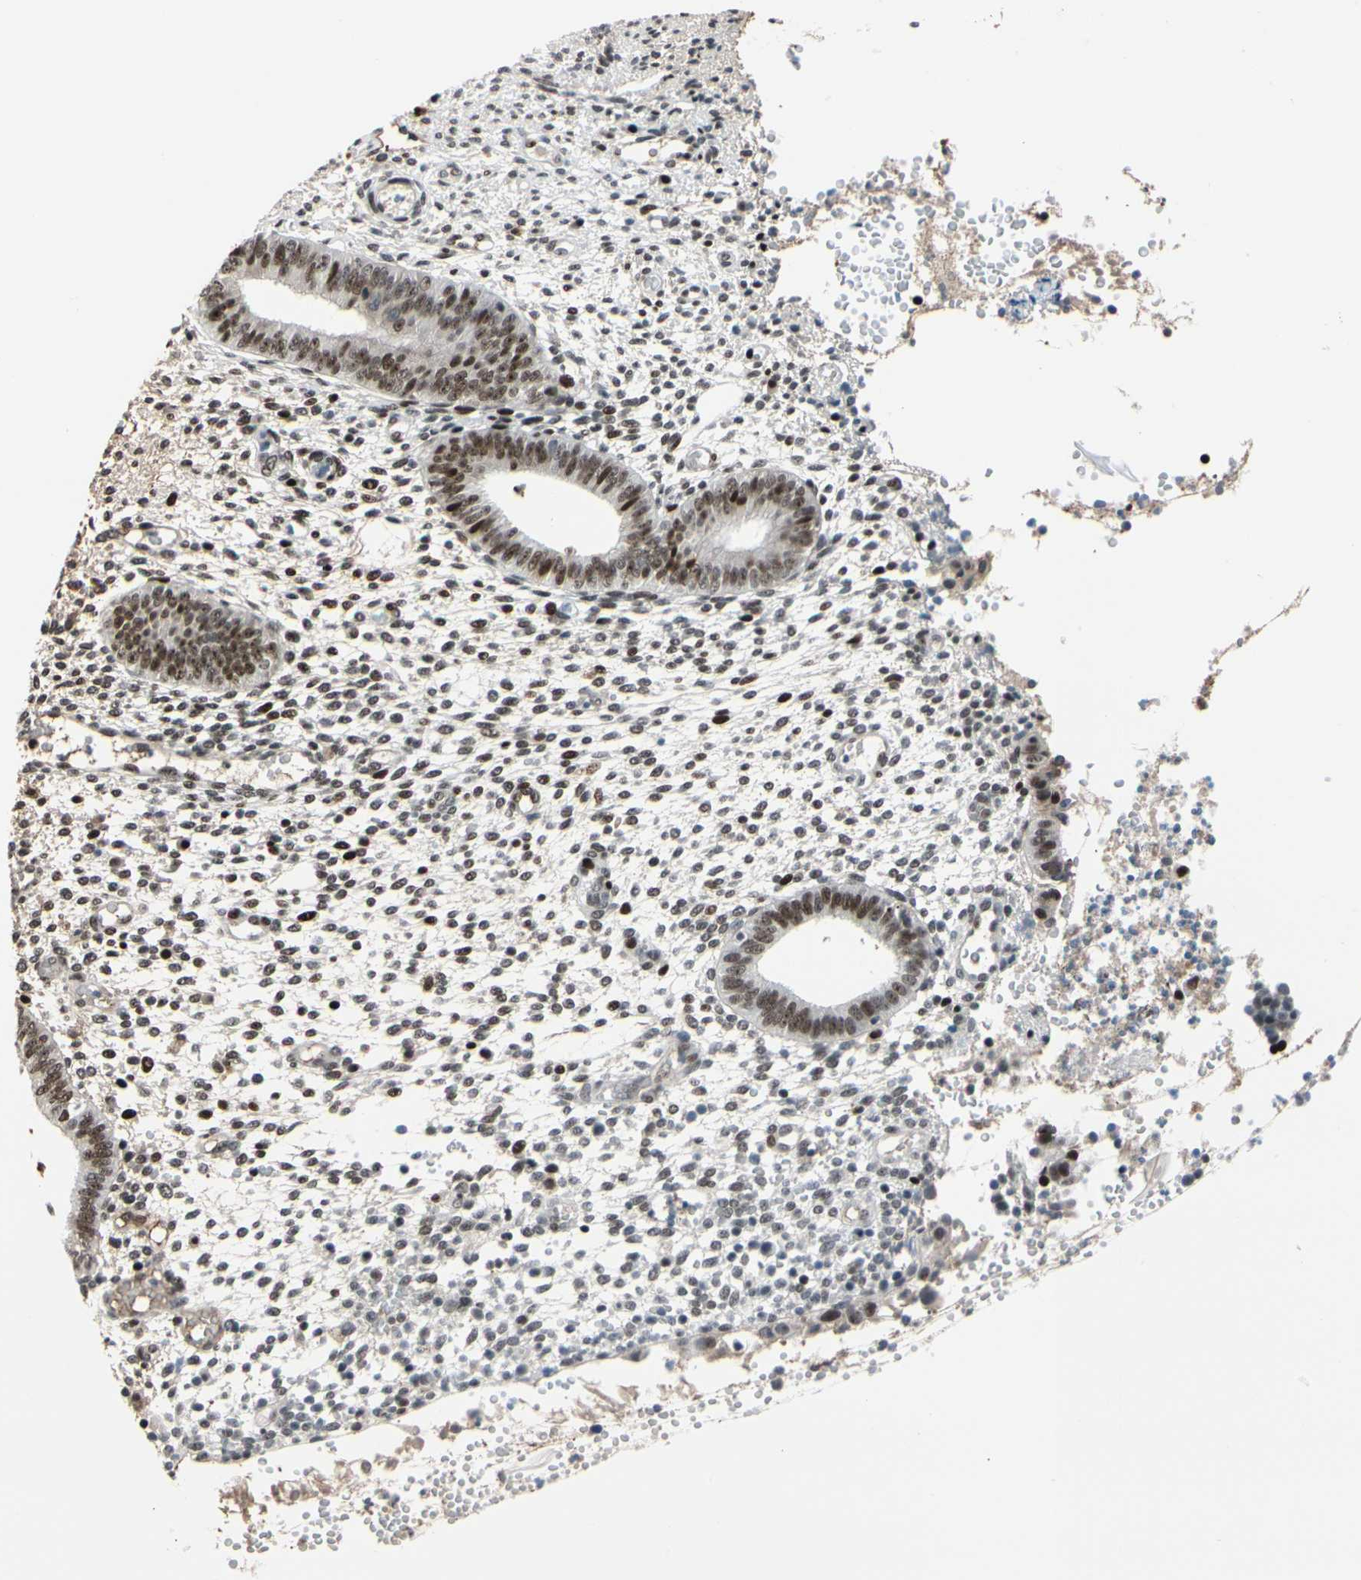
{"staining": {"intensity": "moderate", "quantity": "25%-75%", "location": "nuclear"}, "tissue": "endometrium", "cell_type": "Cells in endometrial stroma", "image_type": "normal", "snomed": [{"axis": "morphology", "description": "Normal tissue, NOS"}, {"axis": "topography", "description": "Endometrium"}], "caption": "IHC of benign endometrium reveals medium levels of moderate nuclear positivity in approximately 25%-75% of cells in endometrial stroma.", "gene": "FOXO3", "patient": {"sex": "female", "age": 35}}